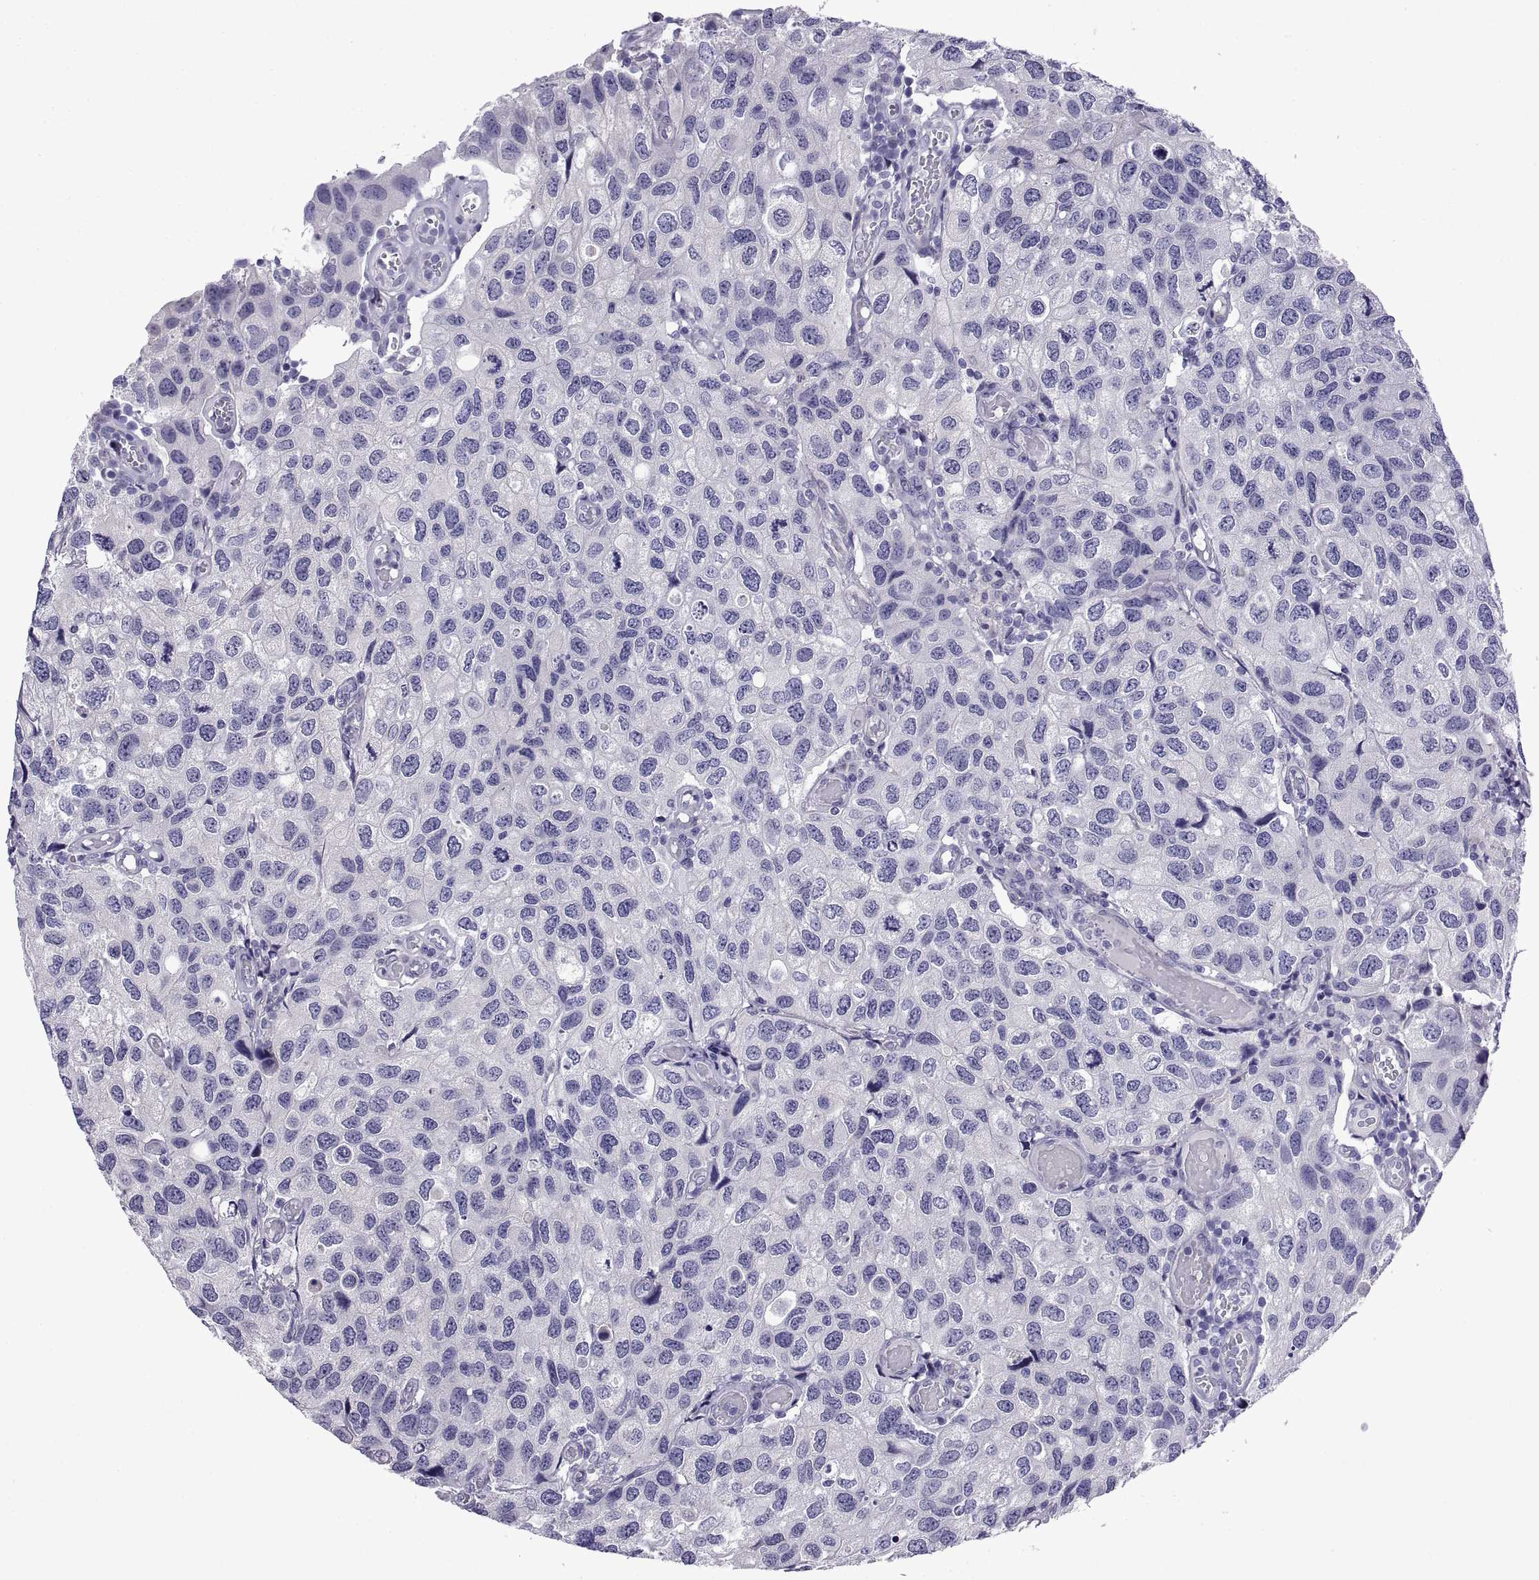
{"staining": {"intensity": "negative", "quantity": "none", "location": "none"}, "tissue": "urothelial cancer", "cell_type": "Tumor cells", "image_type": "cancer", "snomed": [{"axis": "morphology", "description": "Urothelial carcinoma, High grade"}, {"axis": "topography", "description": "Urinary bladder"}], "caption": "The histopathology image reveals no significant staining in tumor cells of urothelial cancer. The staining is performed using DAB brown chromogen with nuclei counter-stained in using hematoxylin.", "gene": "SPDYE1", "patient": {"sex": "male", "age": 79}}